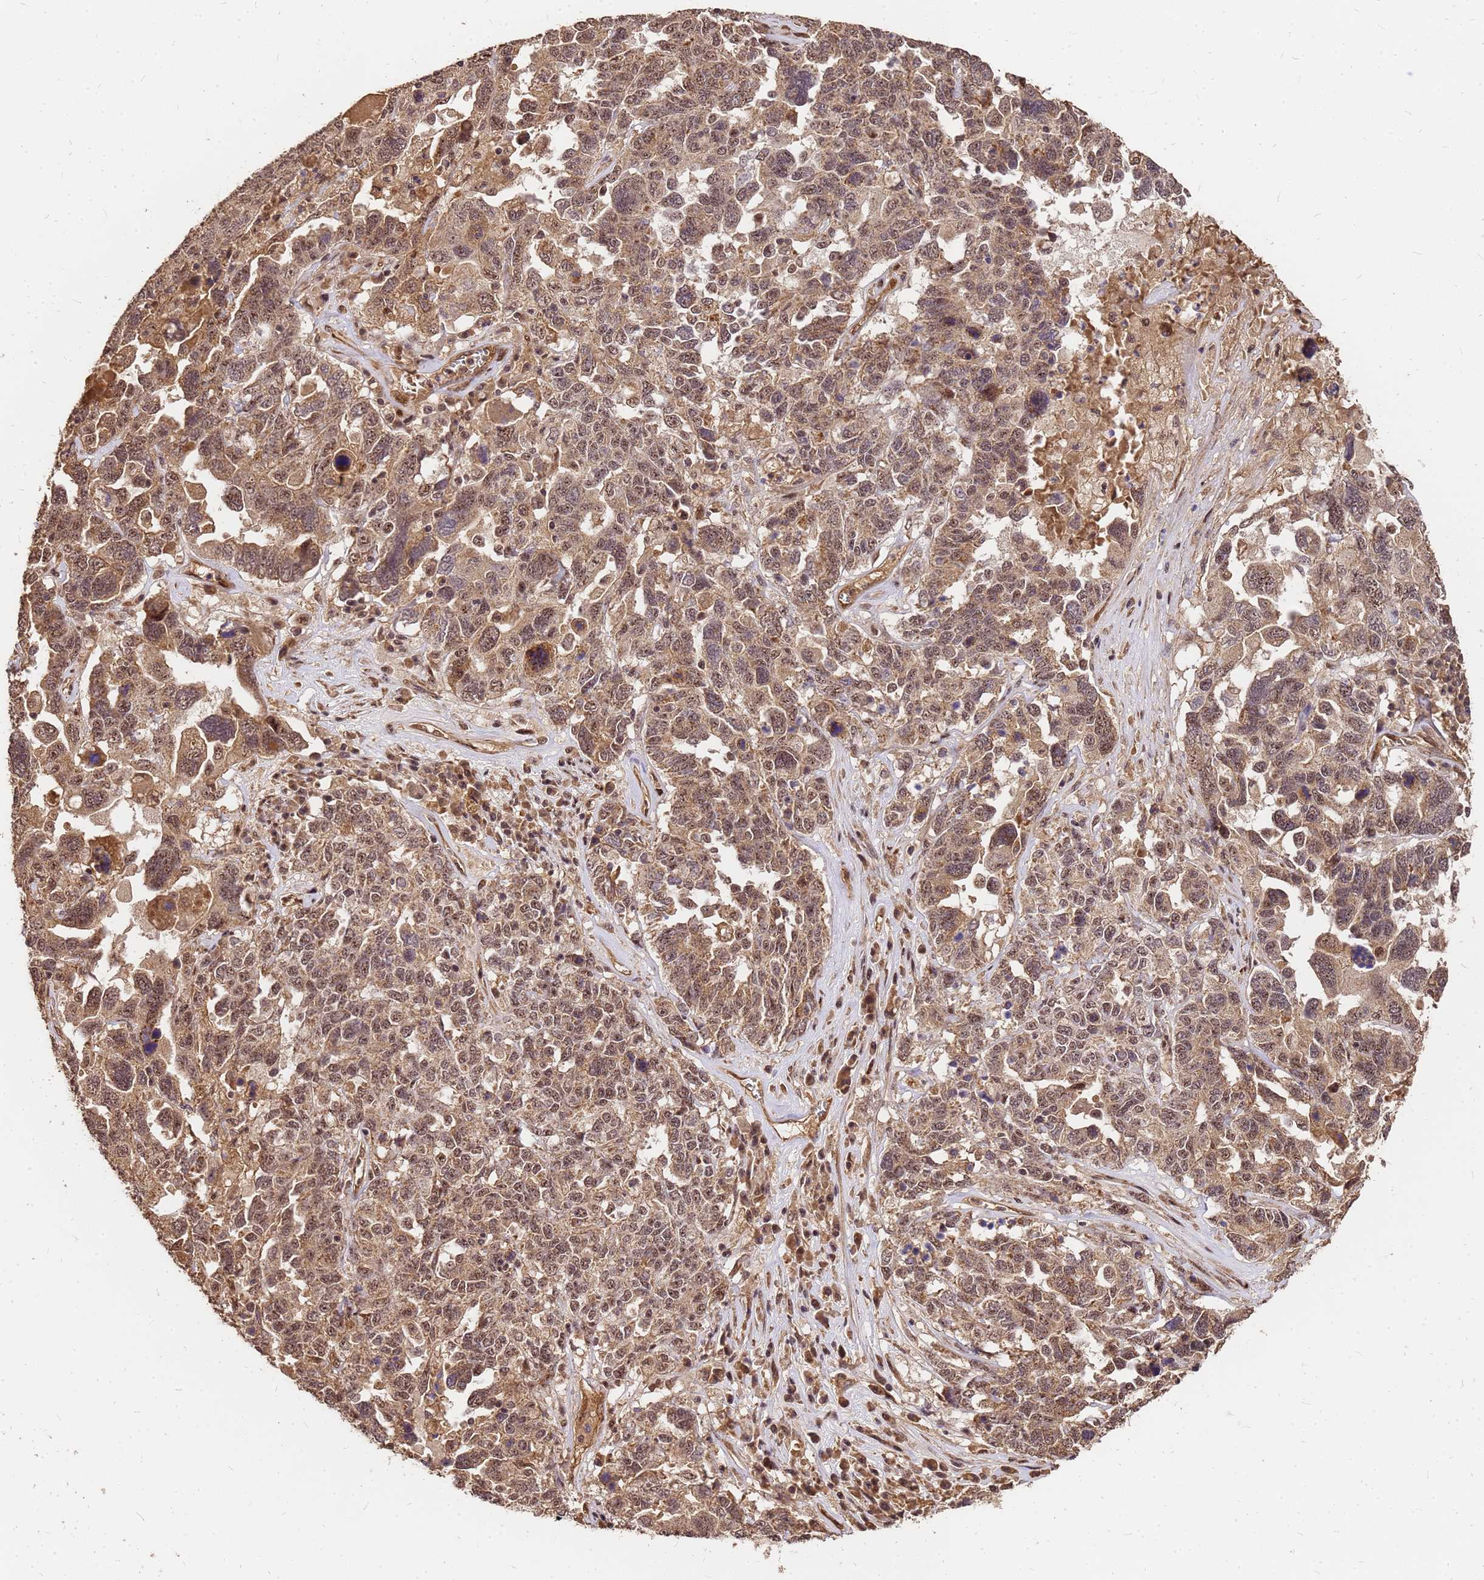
{"staining": {"intensity": "moderate", "quantity": "25%-75%", "location": "cytoplasmic/membranous,nuclear"}, "tissue": "ovarian cancer", "cell_type": "Tumor cells", "image_type": "cancer", "snomed": [{"axis": "morphology", "description": "Carcinoma, endometroid"}, {"axis": "topography", "description": "Ovary"}], "caption": "Endometroid carcinoma (ovarian) was stained to show a protein in brown. There is medium levels of moderate cytoplasmic/membranous and nuclear expression in approximately 25%-75% of tumor cells. Immunohistochemistry stains the protein of interest in brown and the nuclei are stained blue.", "gene": "GPATCH8", "patient": {"sex": "female", "age": 62}}